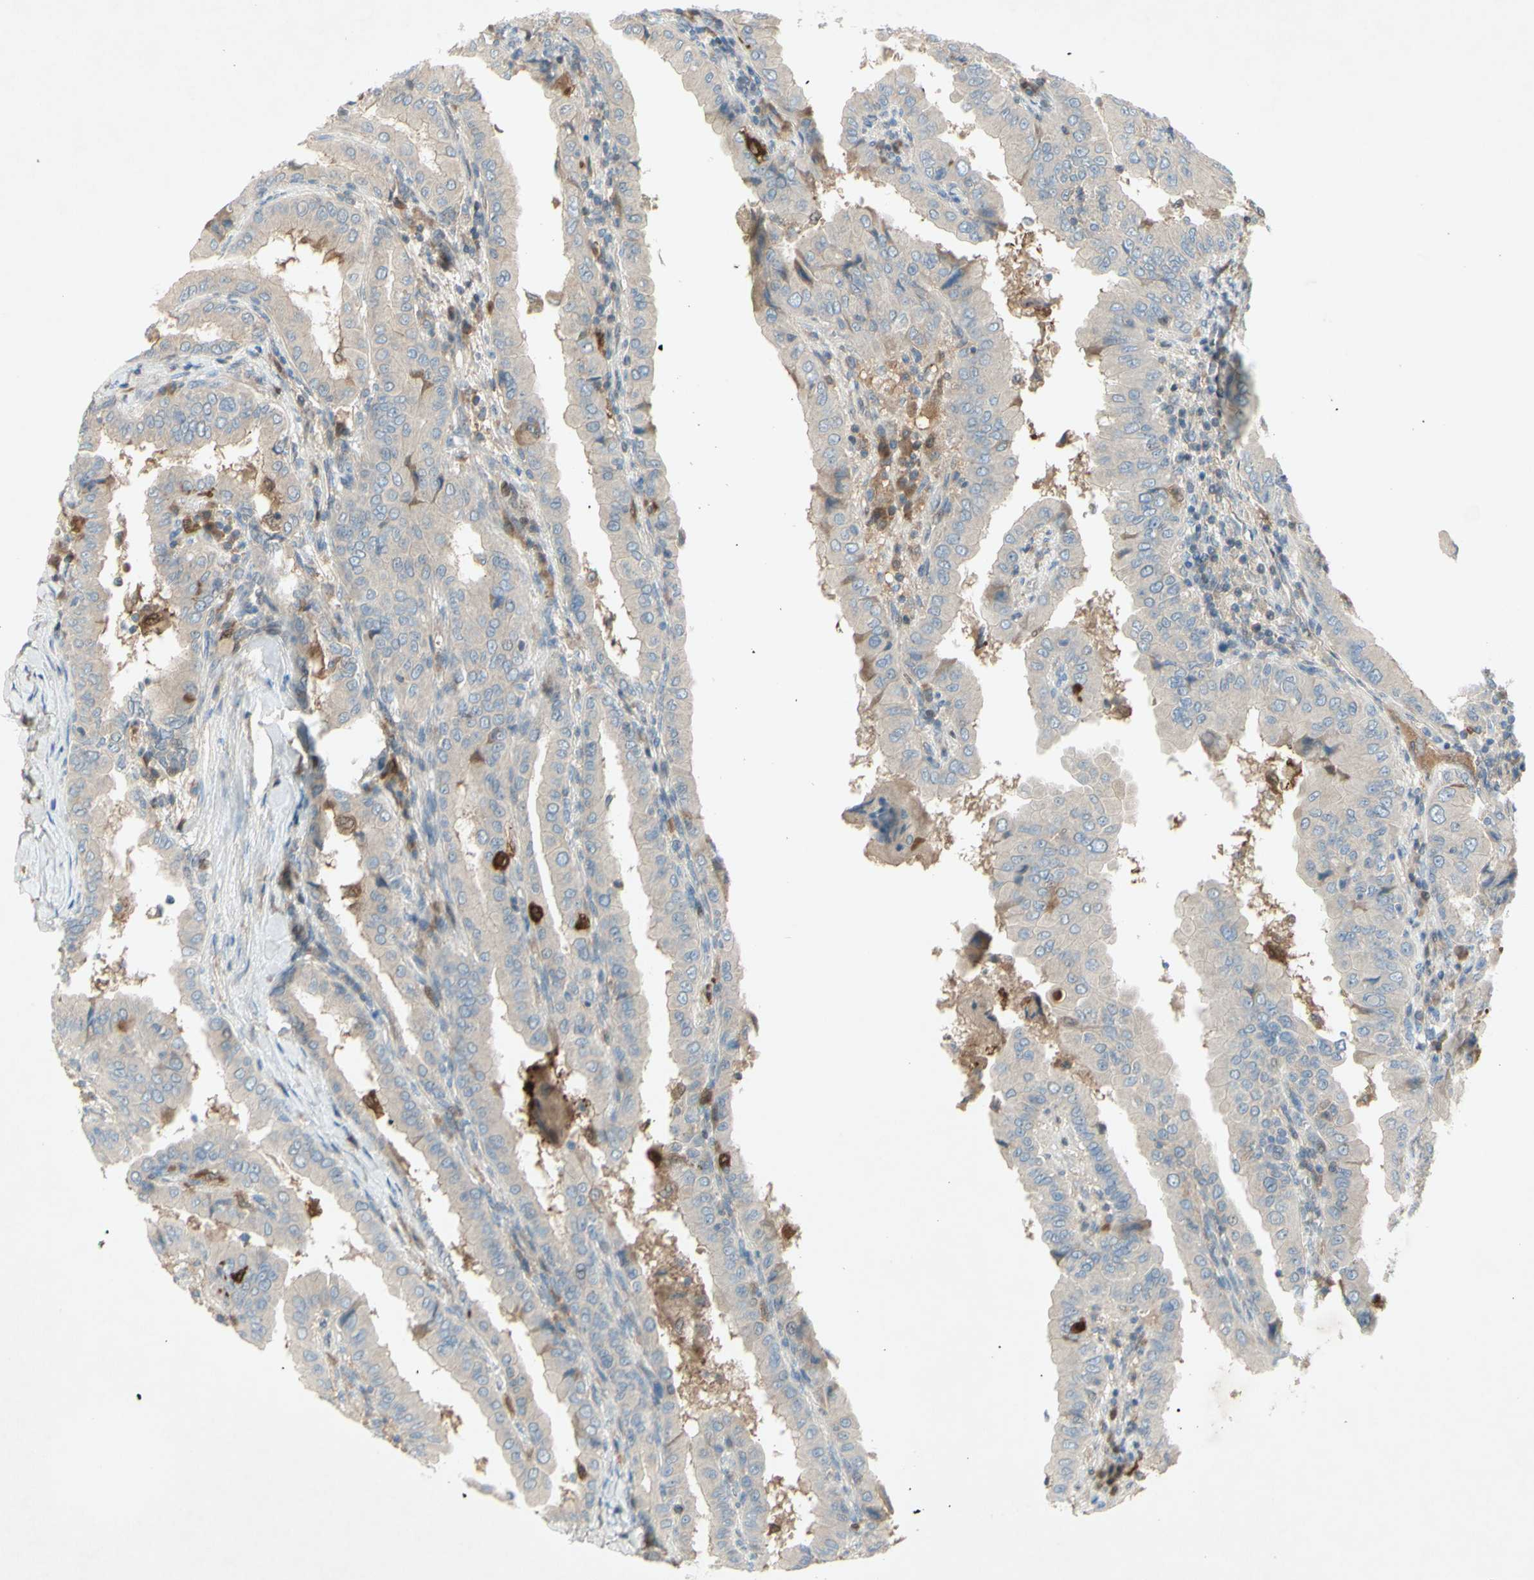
{"staining": {"intensity": "weak", "quantity": ">75%", "location": "cytoplasmic/membranous"}, "tissue": "thyroid cancer", "cell_type": "Tumor cells", "image_type": "cancer", "snomed": [{"axis": "morphology", "description": "Papillary adenocarcinoma, NOS"}, {"axis": "topography", "description": "Thyroid gland"}], "caption": "High-power microscopy captured an immunohistochemistry (IHC) image of thyroid cancer (papillary adenocarcinoma), revealing weak cytoplasmic/membranous expression in approximately >75% of tumor cells.", "gene": "C1orf159", "patient": {"sex": "male", "age": 33}}